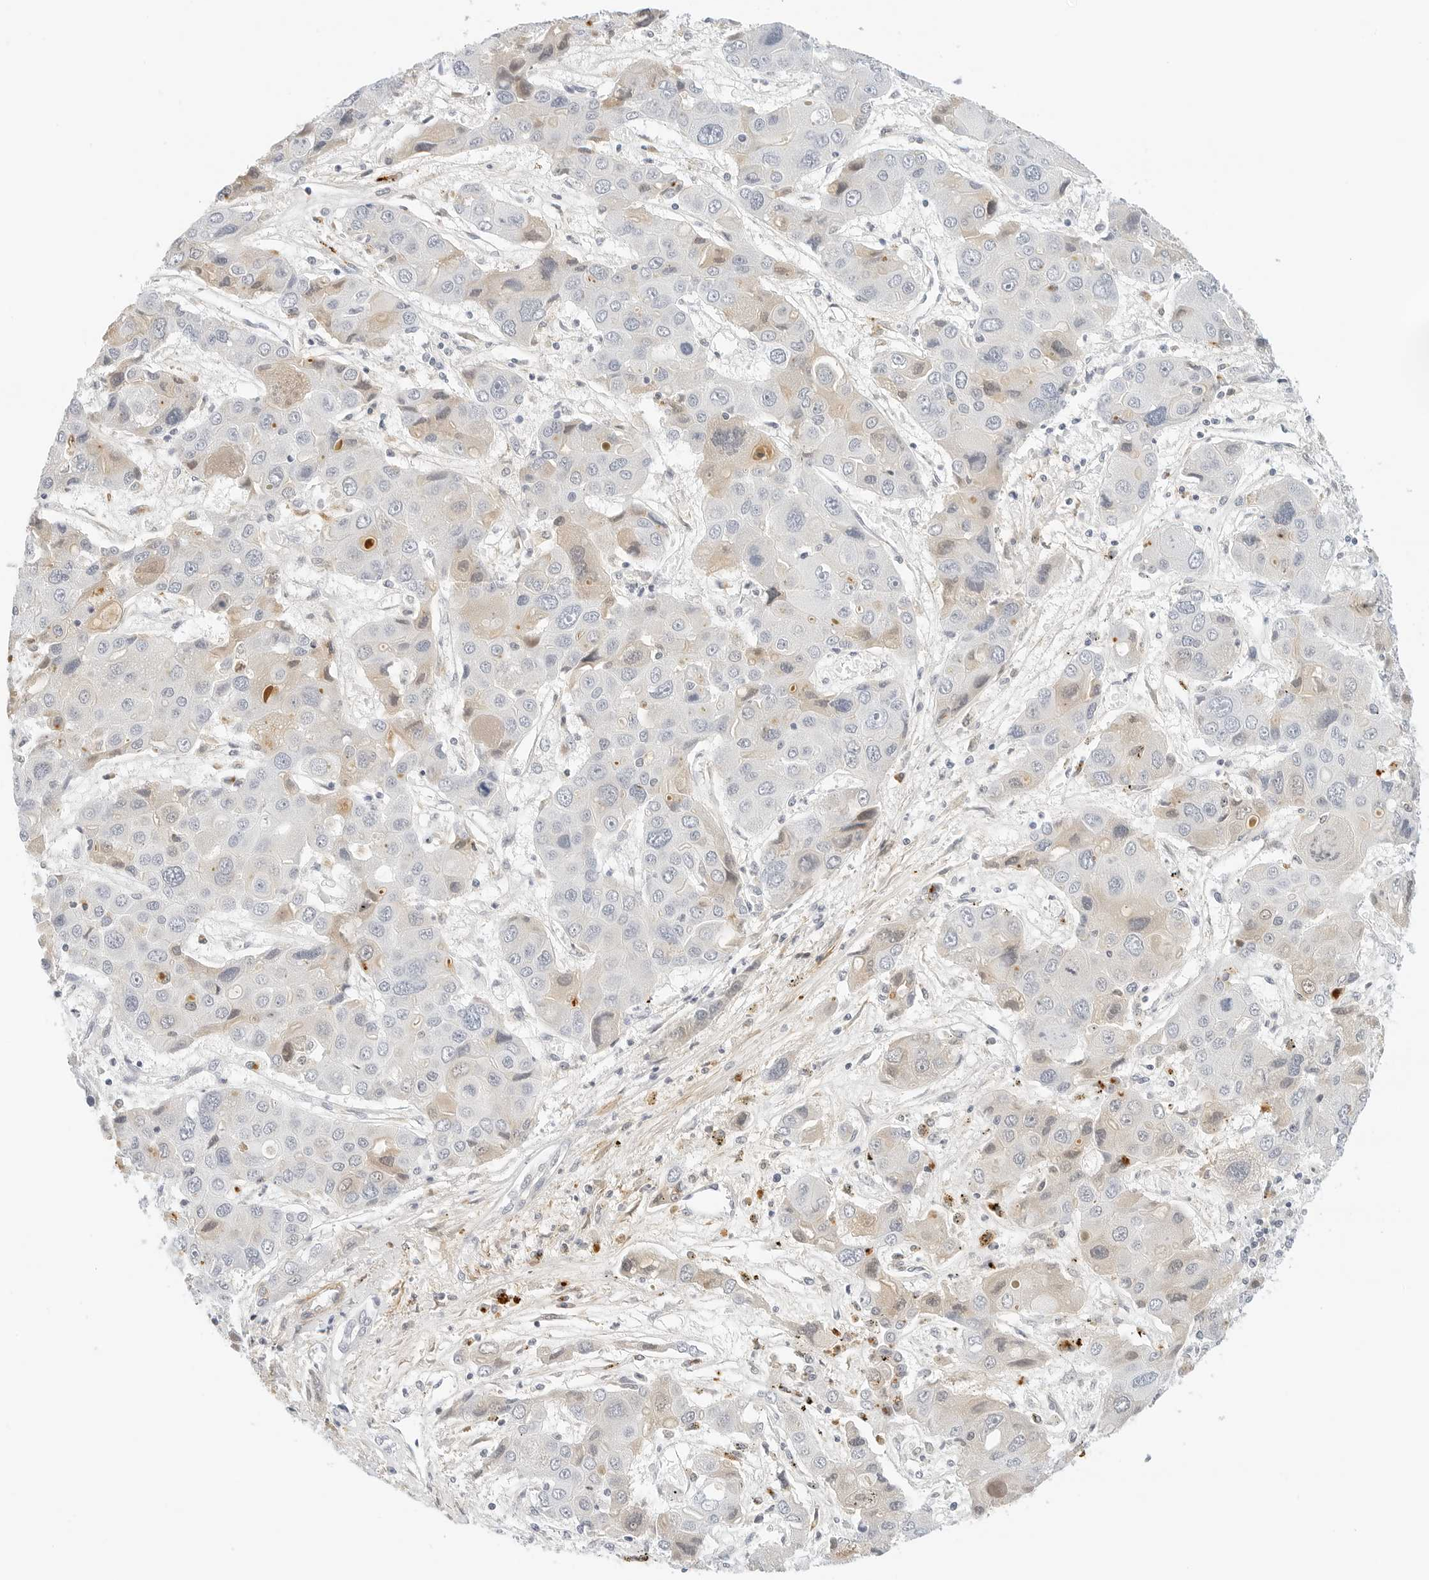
{"staining": {"intensity": "negative", "quantity": "none", "location": "none"}, "tissue": "liver cancer", "cell_type": "Tumor cells", "image_type": "cancer", "snomed": [{"axis": "morphology", "description": "Cholangiocarcinoma"}, {"axis": "topography", "description": "Liver"}], "caption": "Cholangiocarcinoma (liver) was stained to show a protein in brown. There is no significant staining in tumor cells. (Immunohistochemistry (ihc), brightfield microscopy, high magnification).", "gene": "PKDCC", "patient": {"sex": "male", "age": 67}}